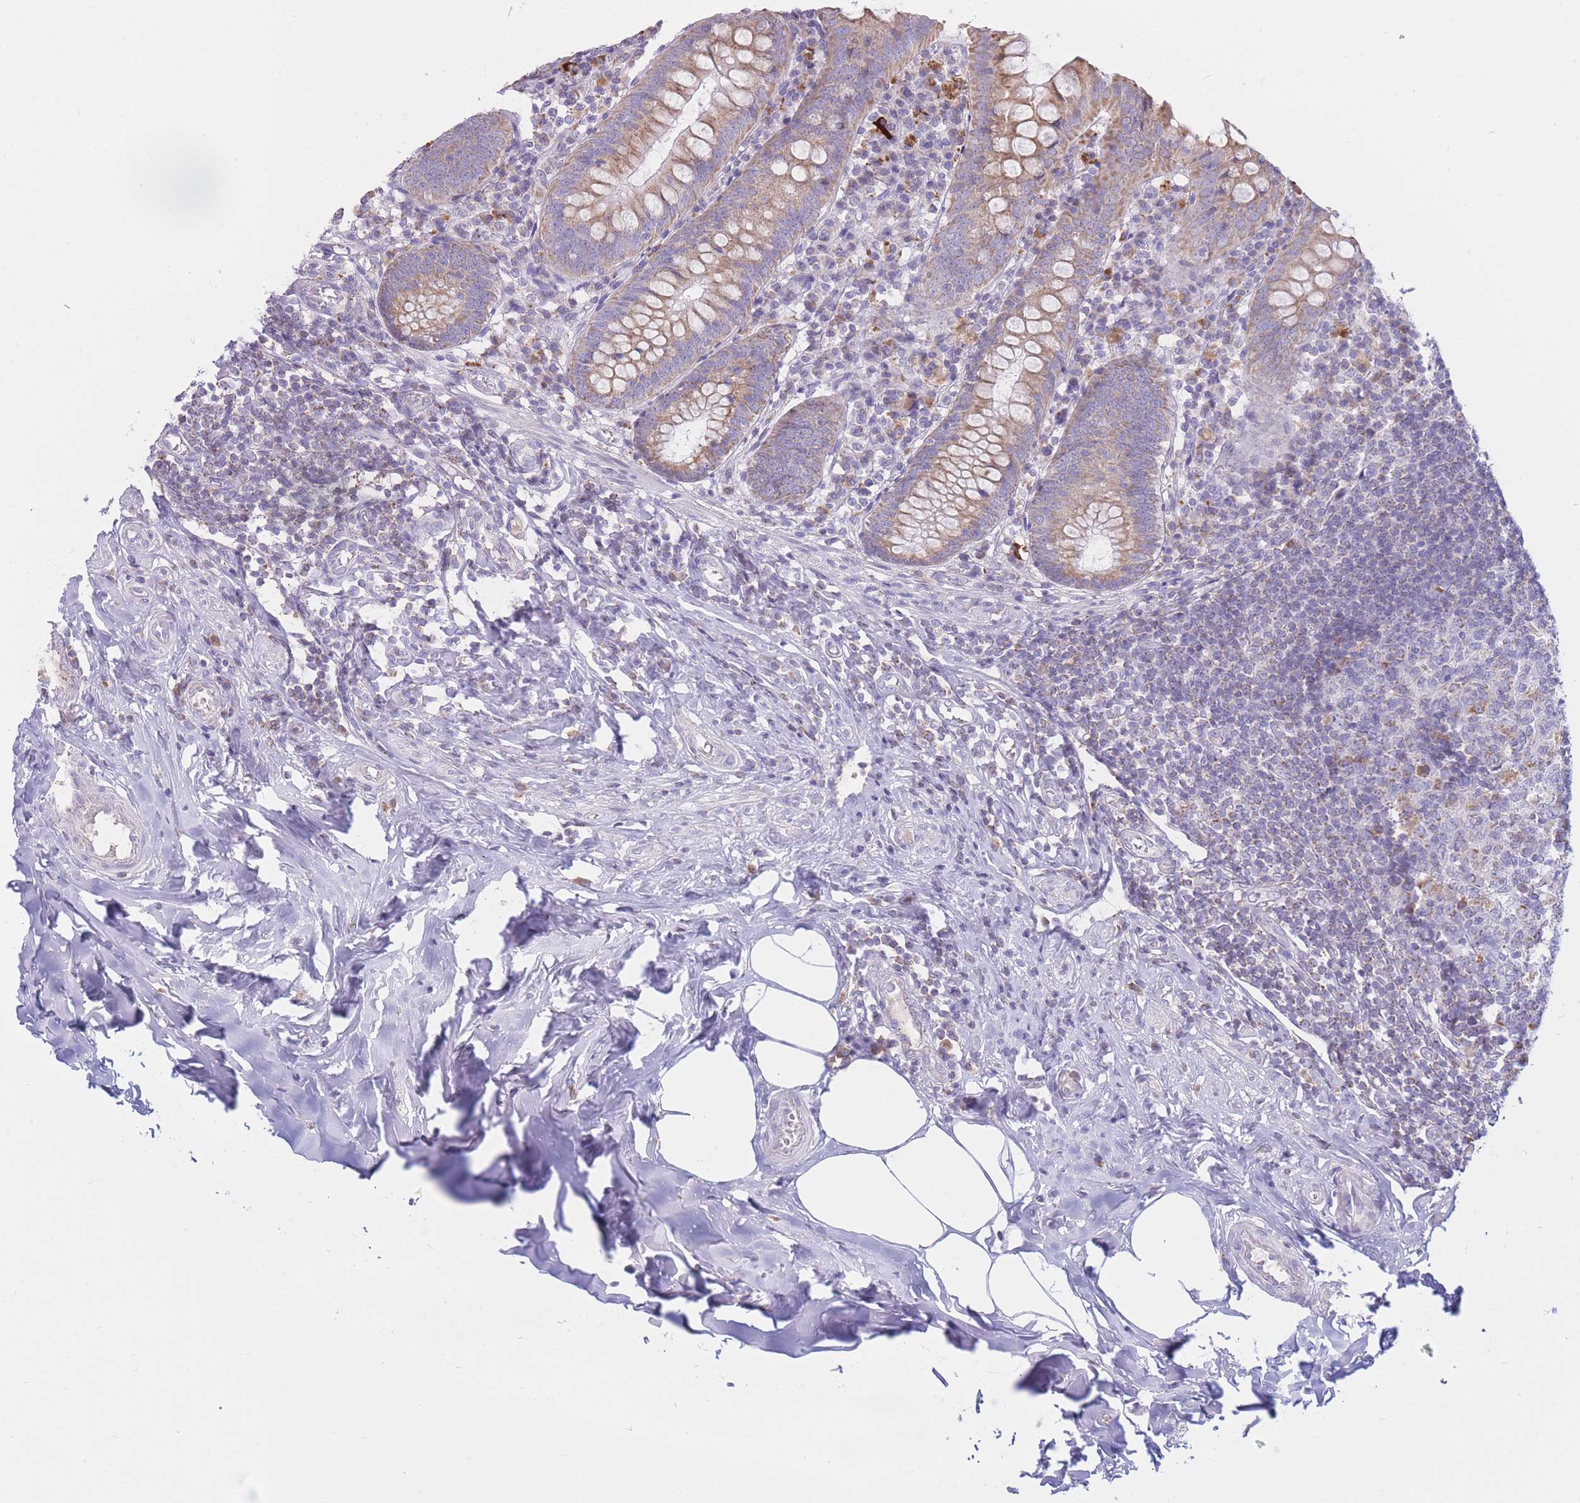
{"staining": {"intensity": "moderate", "quantity": ">75%", "location": "cytoplasmic/membranous"}, "tissue": "appendix", "cell_type": "Glandular cells", "image_type": "normal", "snomed": [{"axis": "morphology", "description": "Normal tissue, NOS"}, {"axis": "topography", "description": "Appendix"}], "caption": "Unremarkable appendix displays moderate cytoplasmic/membranous positivity in about >75% of glandular cells.", "gene": "NANP", "patient": {"sex": "female", "age": 54}}